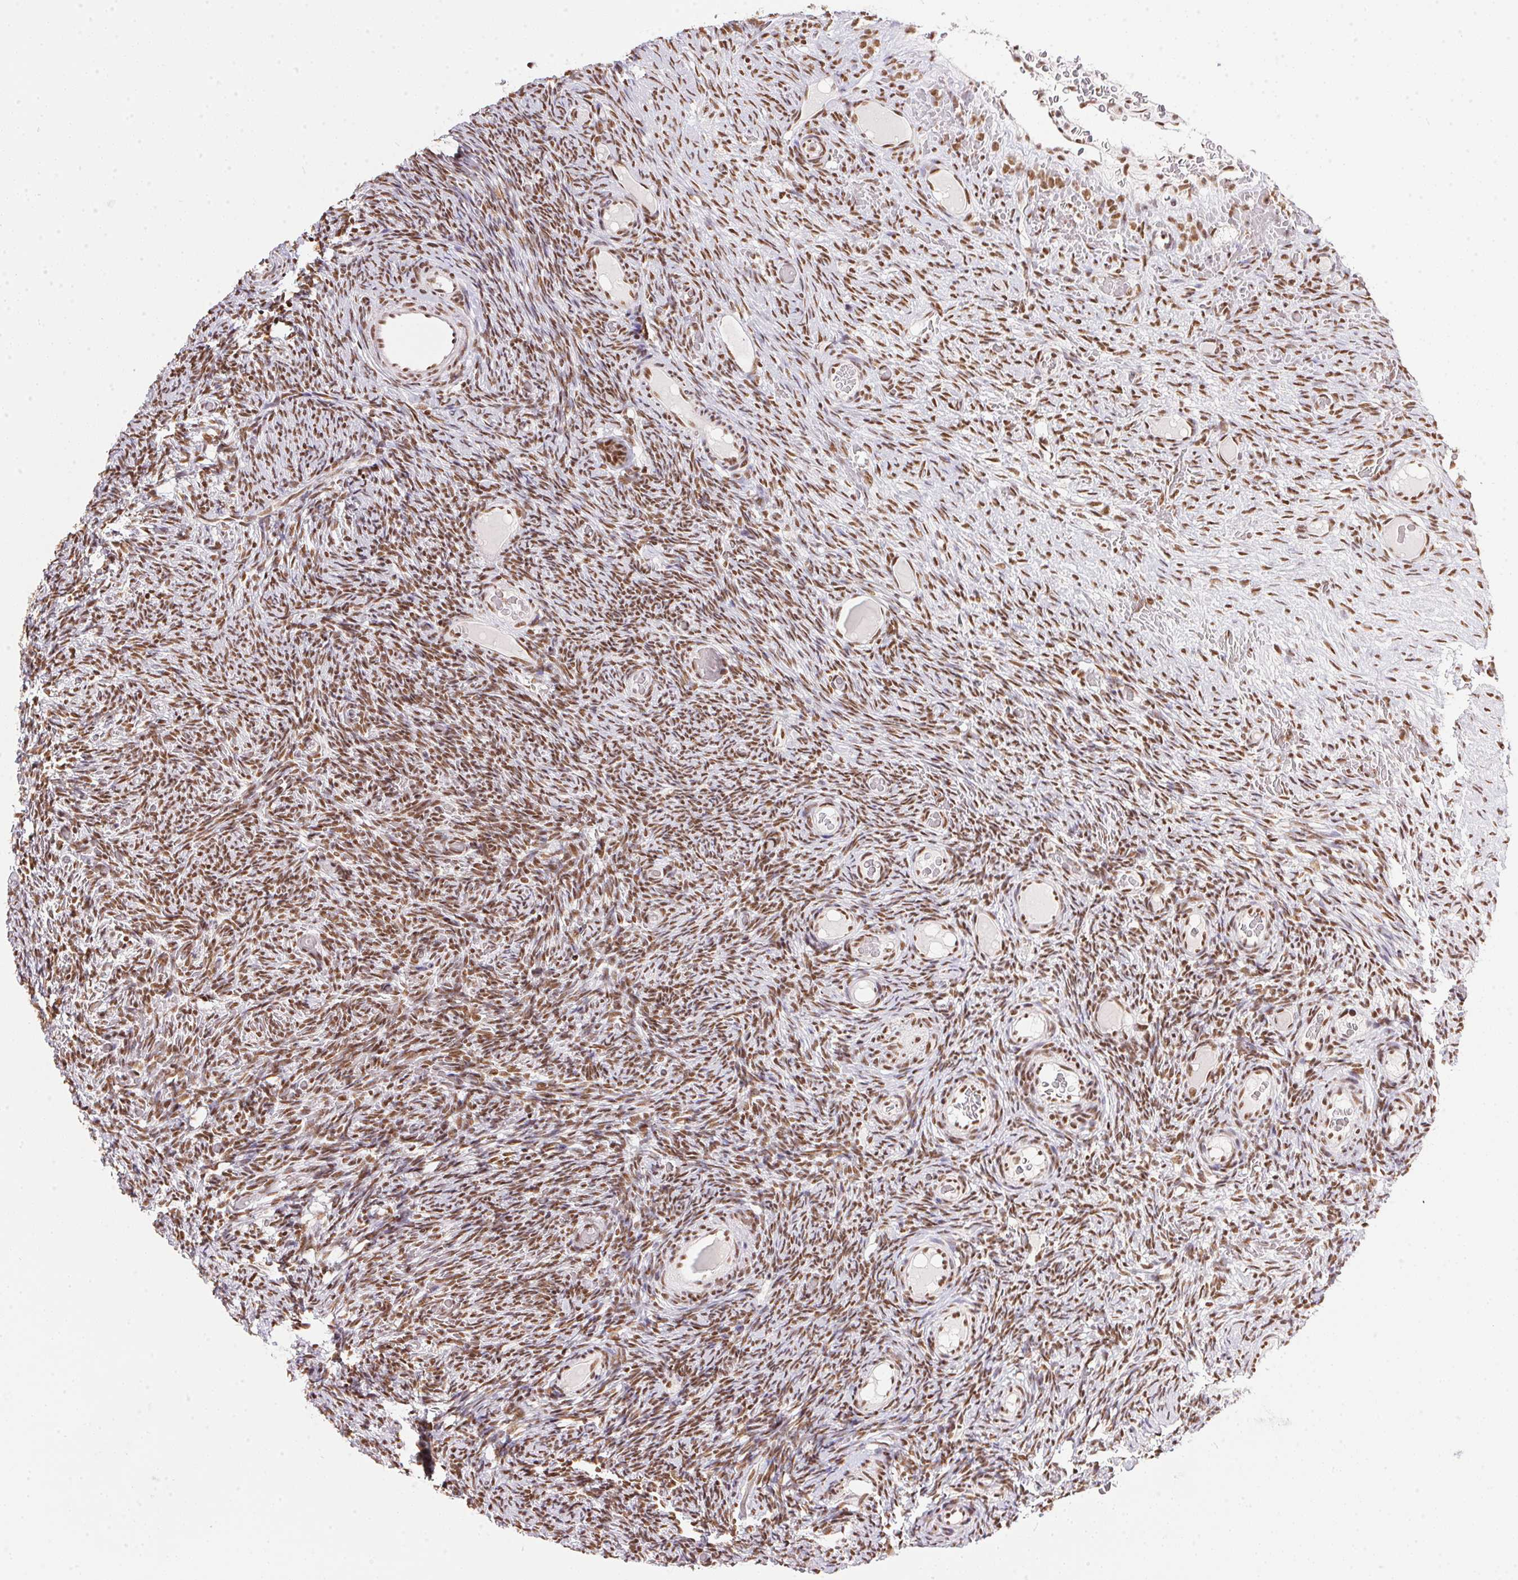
{"staining": {"intensity": "strong", "quantity": ">75%", "location": "nuclear"}, "tissue": "ovary", "cell_type": "Follicle cells", "image_type": "normal", "snomed": [{"axis": "morphology", "description": "Normal tissue, NOS"}, {"axis": "topography", "description": "Ovary"}], "caption": "About >75% of follicle cells in benign human ovary exhibit strong nuclear protein staining as visualized by brown immunohistochemical staining.", "gene": "NFE2L1", "patient": {"sex": "female", "age": 34}}